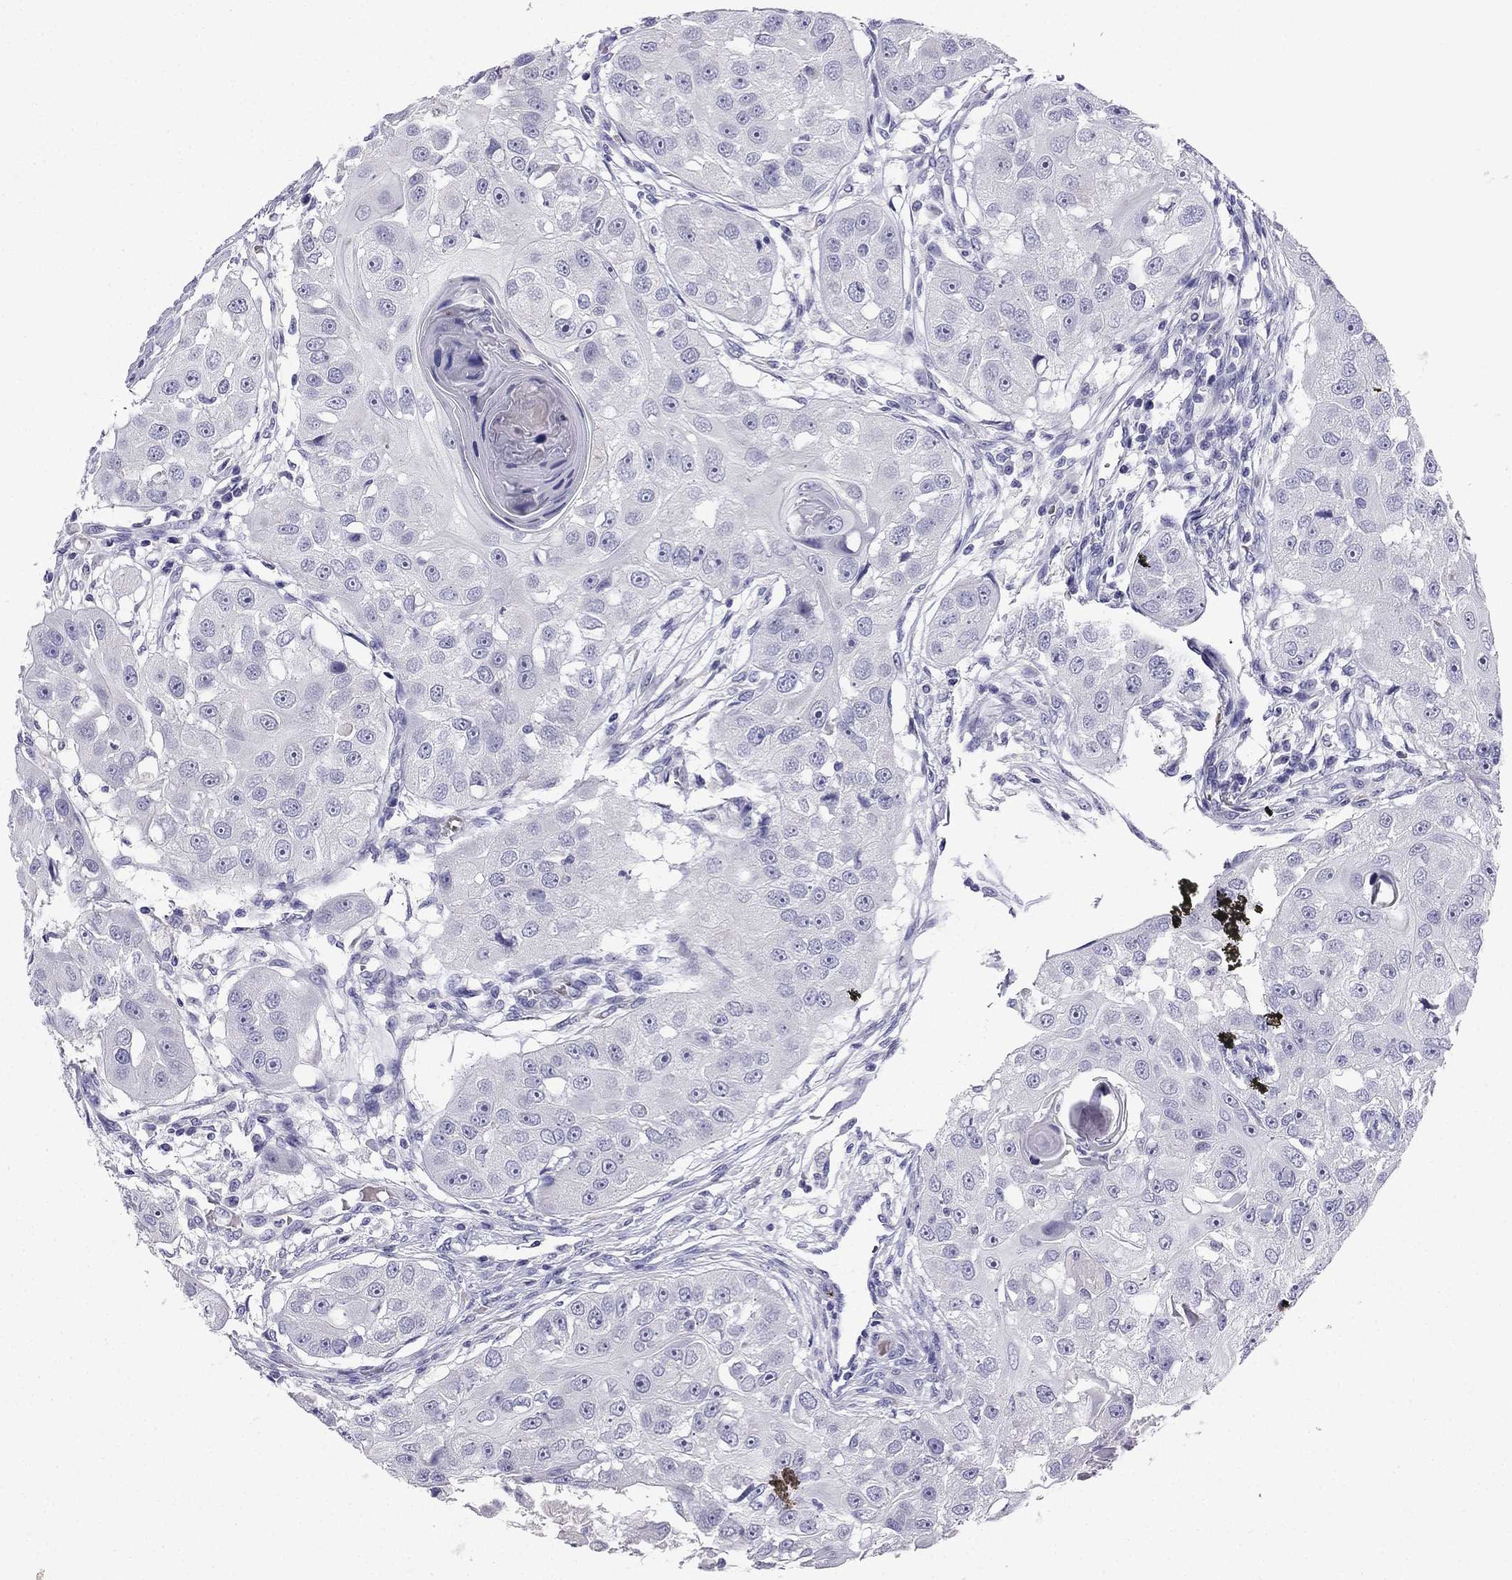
{"staining": {"intensity": "negative", "quantity": "none", "location": "none"}, "tissue": "head and neck cancer", "cell_type": "Tumor cells", "image_type": "cancer", "snomed": [{"axis": "morphology", "description": "Squamous cell carcinoma, NOS"}, {"axis": "topography", "description": "Head-Neck"}], "caption": "Head and neck cancer (squamous cell carcinoma) stained for a protein using immunohistochemistry shows no expression tumor cells.", "gene": "NPTX1", "patient": {"sex": "male", "age": 51}}